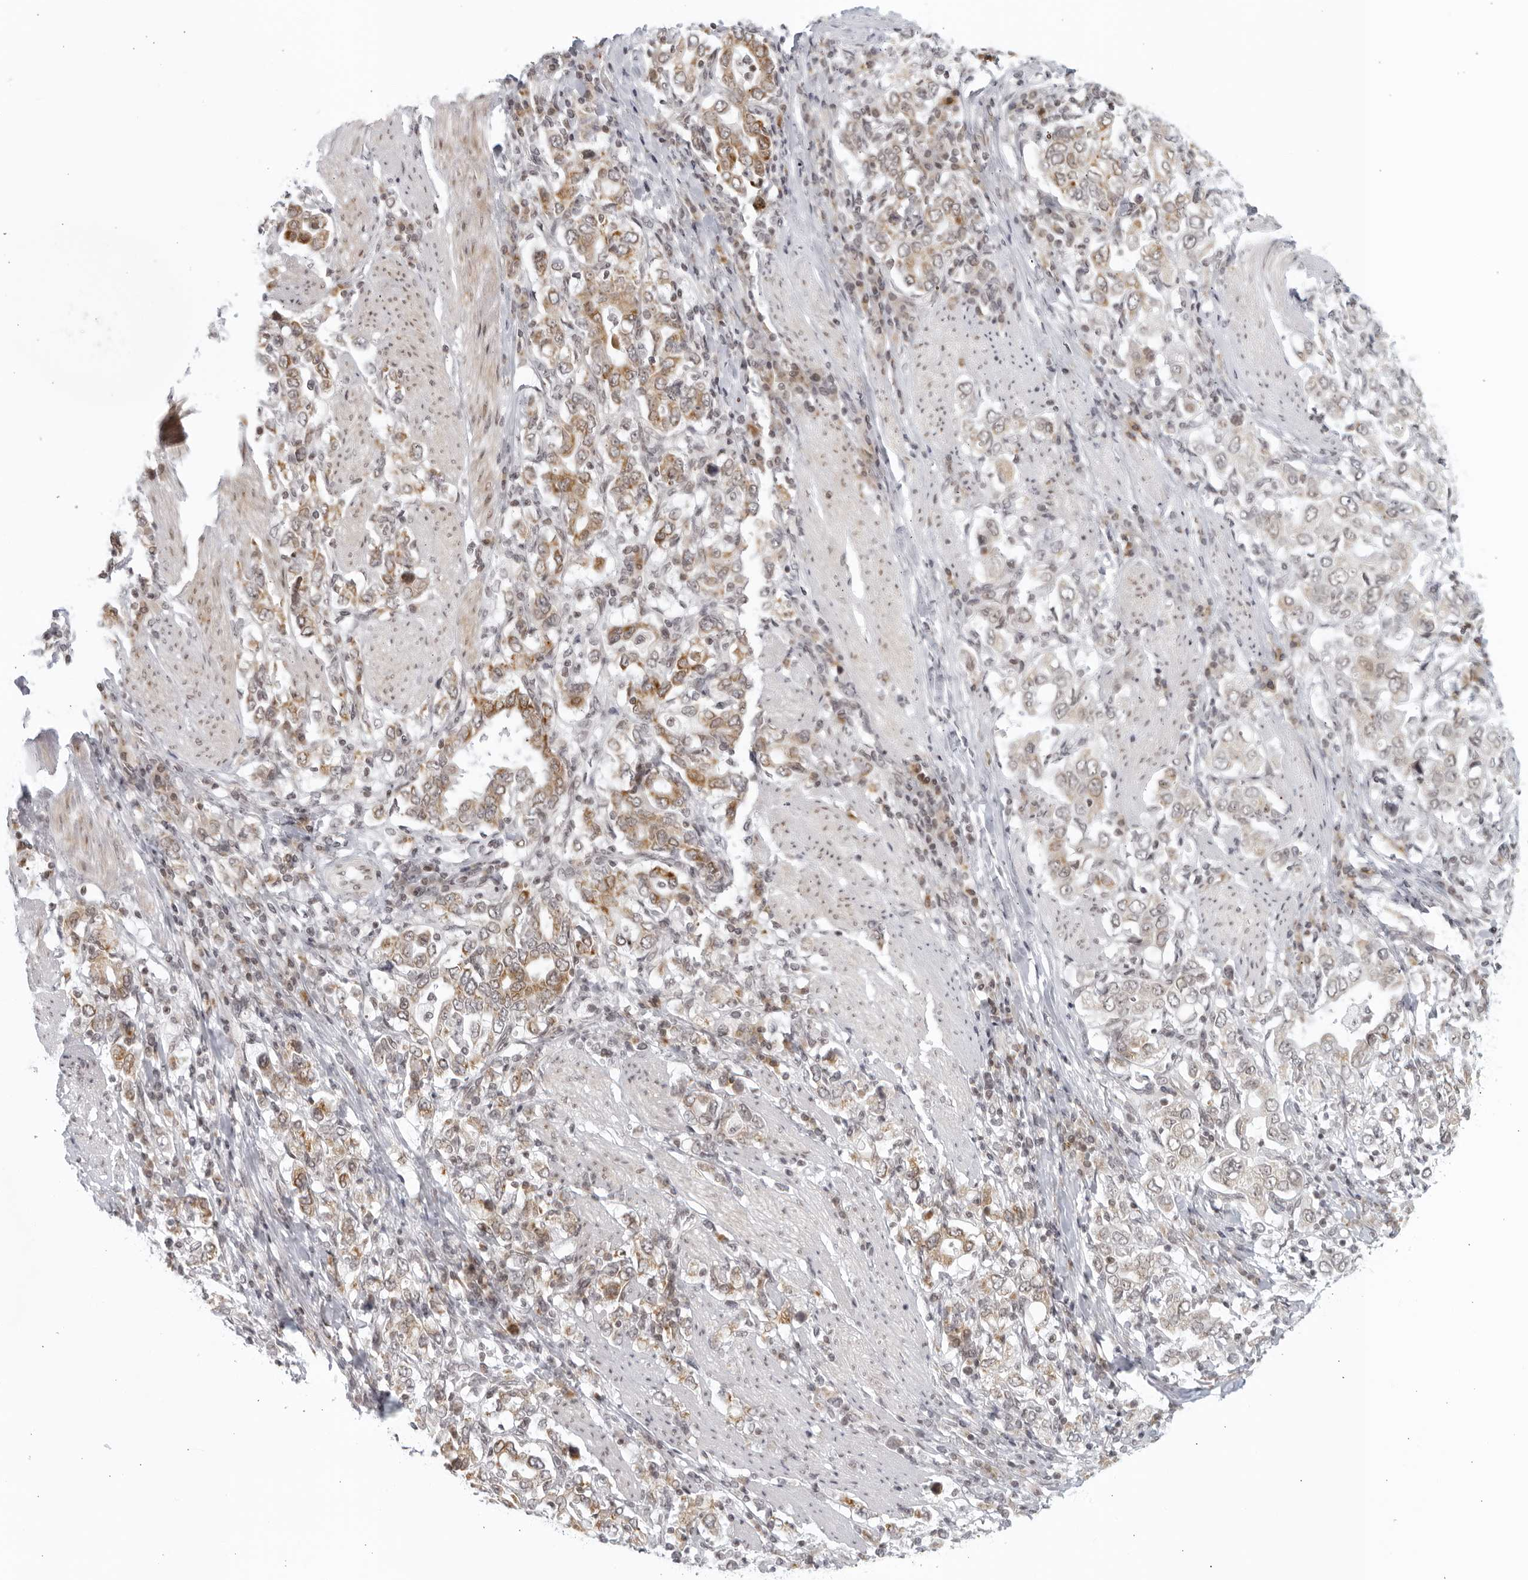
{"staining": {"intensity": "moderate", "quantity": ">75%", "location": "cytoplasmic/membranous"}, "tissue": "stomach cancer", "cell_type": "Tumor cells", "image_type": "cancer", "snomed": [{"axis": "morphology", "description": "Adenocarcinoma, NOS"}, {"axis": "topography", "description": "Stomach, upper"}], "caption": "The micrograph demonstrates a brown stain indicating the presence of a protein in the cytoplasmic/membranous of tumor cells in stomach cancer (adenocarcinoma).", "gene": "RAB11FIP3", "patient": {"sex": "male", "age": 62}}